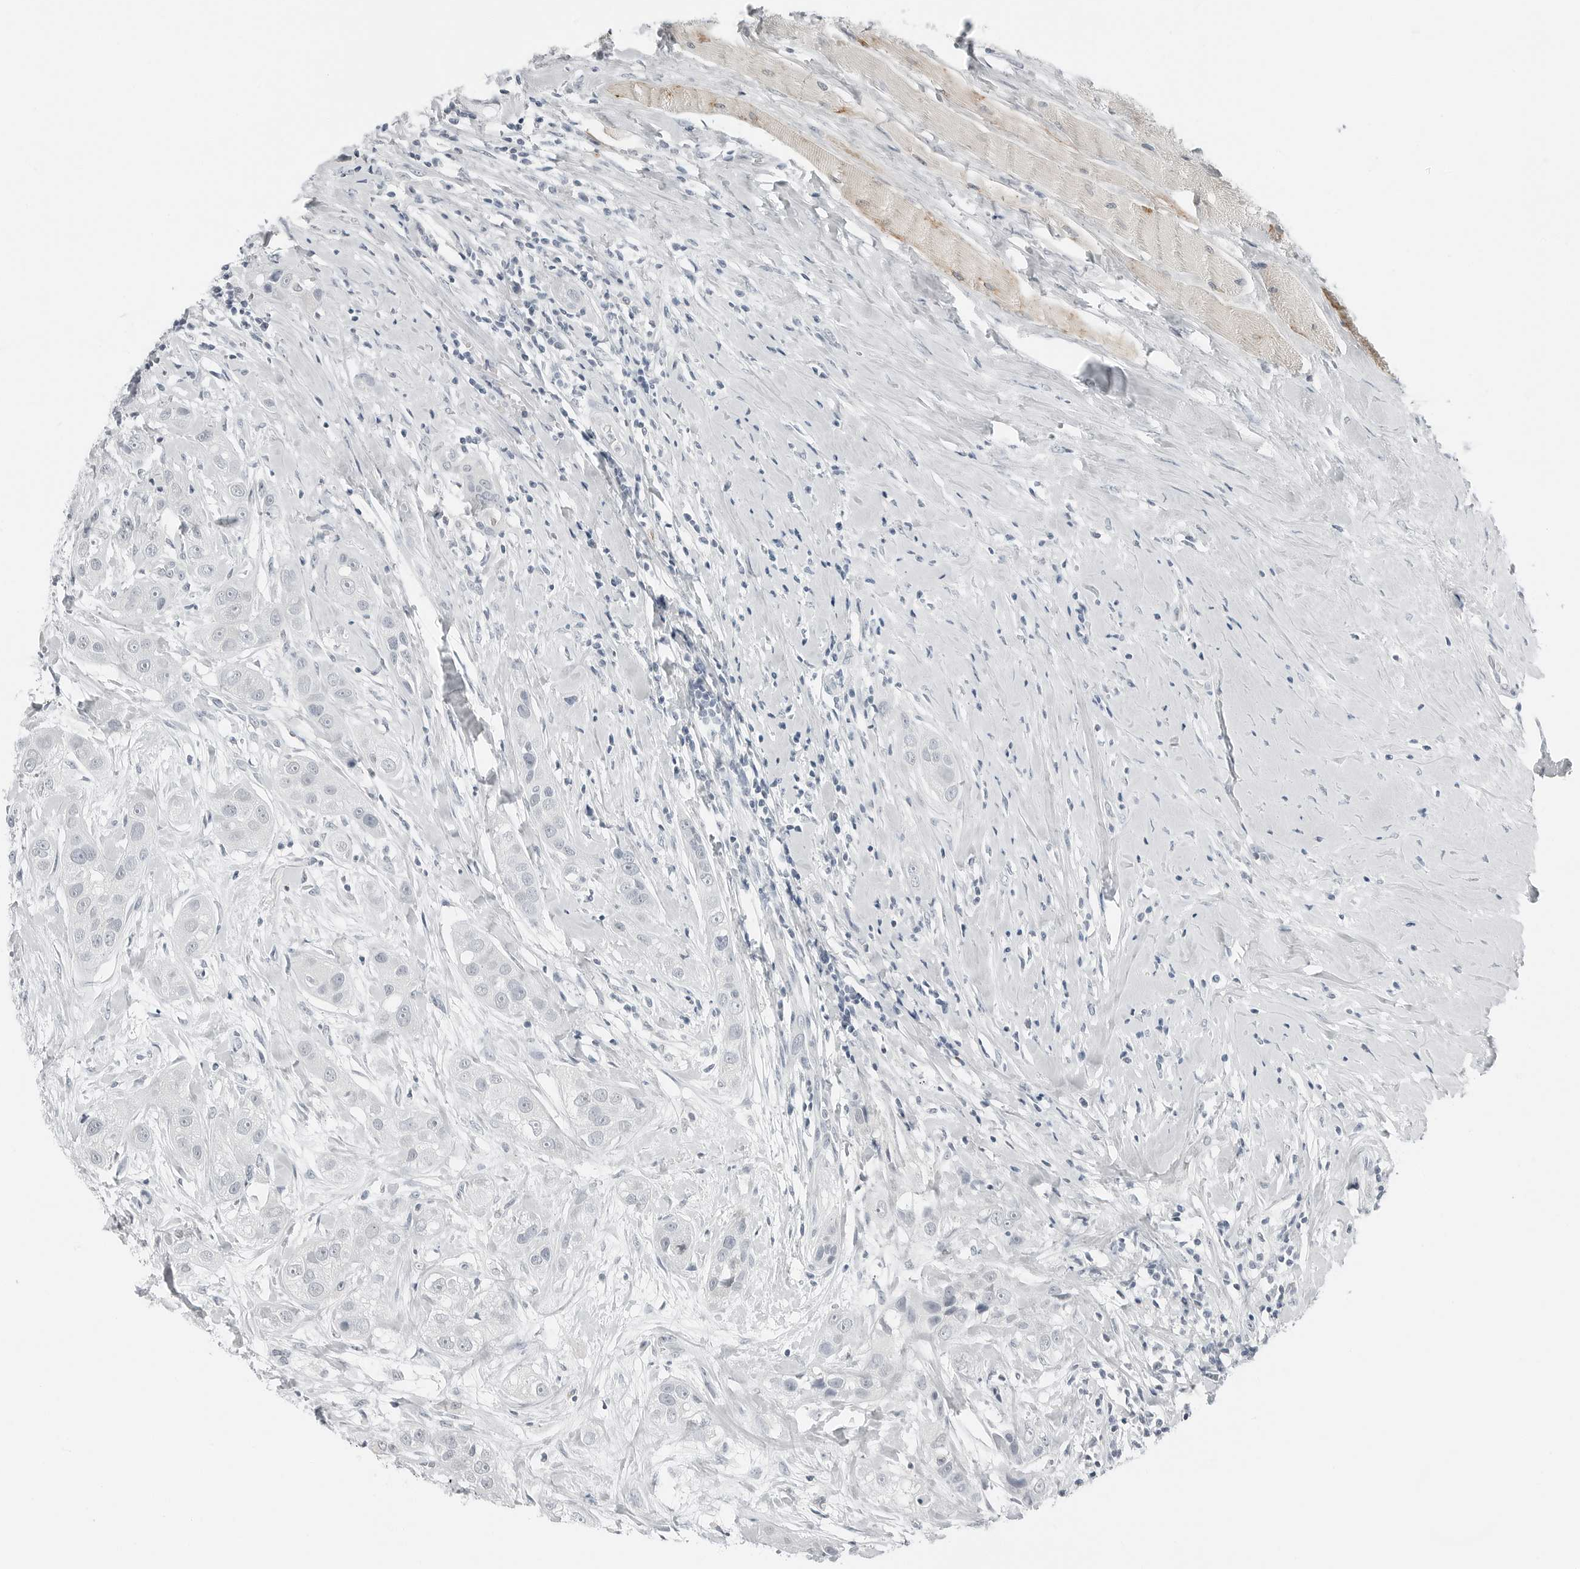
{"staining": {"intensity": "negative", "quantity": "none", "location": "none"}, "tissue": "head and neck cancer", "cell_type": "Tumor cells", "image_type": "cancer", "snomed": [{"axis": "morphology", "description": "Normal tissue, NOS"}, {"axis": "morphology", "description": "Squamous cell carcinoma, NOS"}, {"axis": "topography", "description": "Skeletal muscle"}, {"axis": "topography", "description": "Head-Neck"}], "caption": "There is no significant staining in tumor cells of head and neck squamous cell carcinoma.", "gene": "XIRP1", "patient": {"sex": "male", "age": 51}}